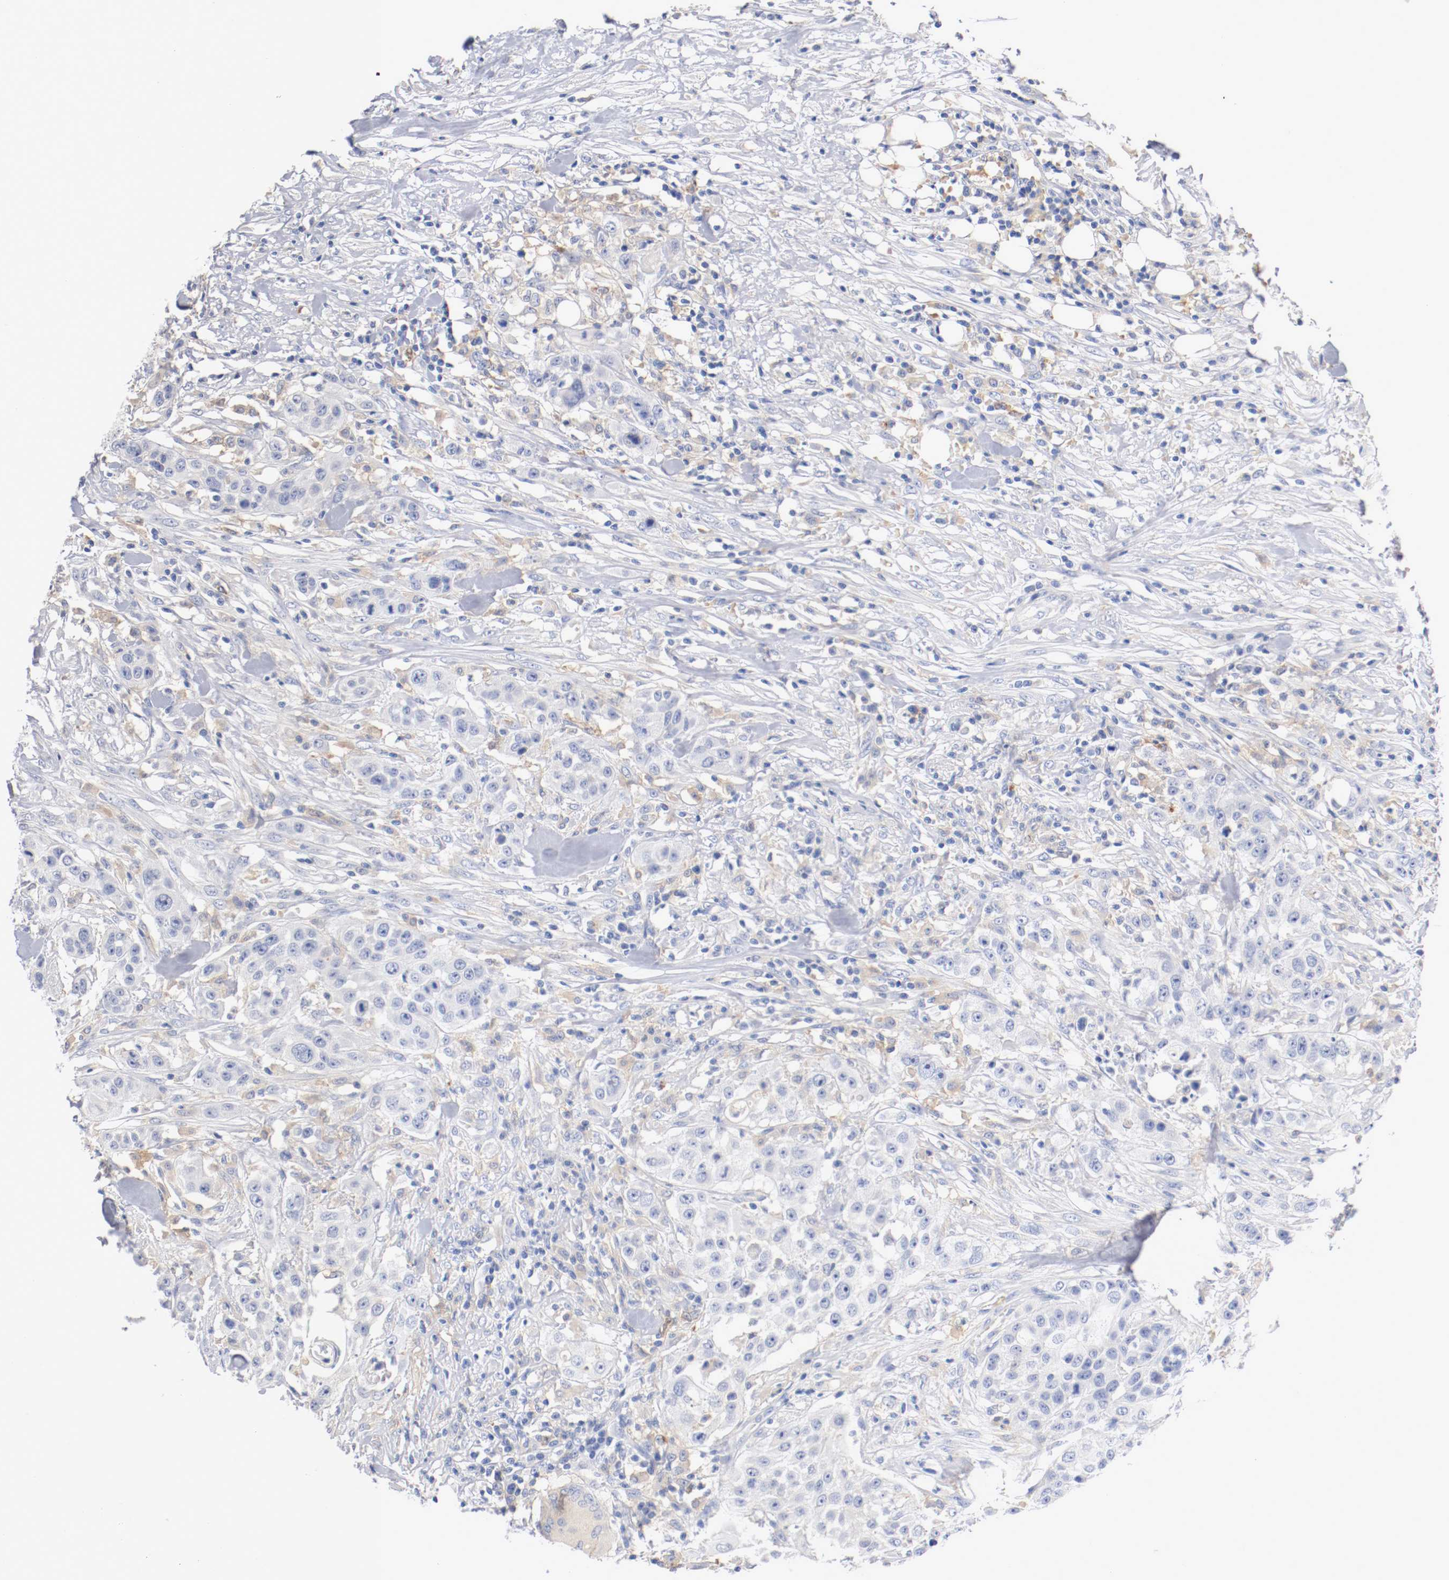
{"staining": {"intensity": "negative", "quantity": "none", "location": "none"}, "tissue": "urothelial cancer", "cell_type": "Tumor cells", "image_type": "cancer", "snomed": [{"axis": "morphology", "description": "Urothelial carcinoma, High grade"}, {"axis": "topography", "description": "Urinary bladder"}], "caption": "Immunohistochemistry (IHC) of urothelial cancer shows no expression in tumor cells.", "gene": "FGFBP1", "patient": {"sex": "male", "age": 74}}